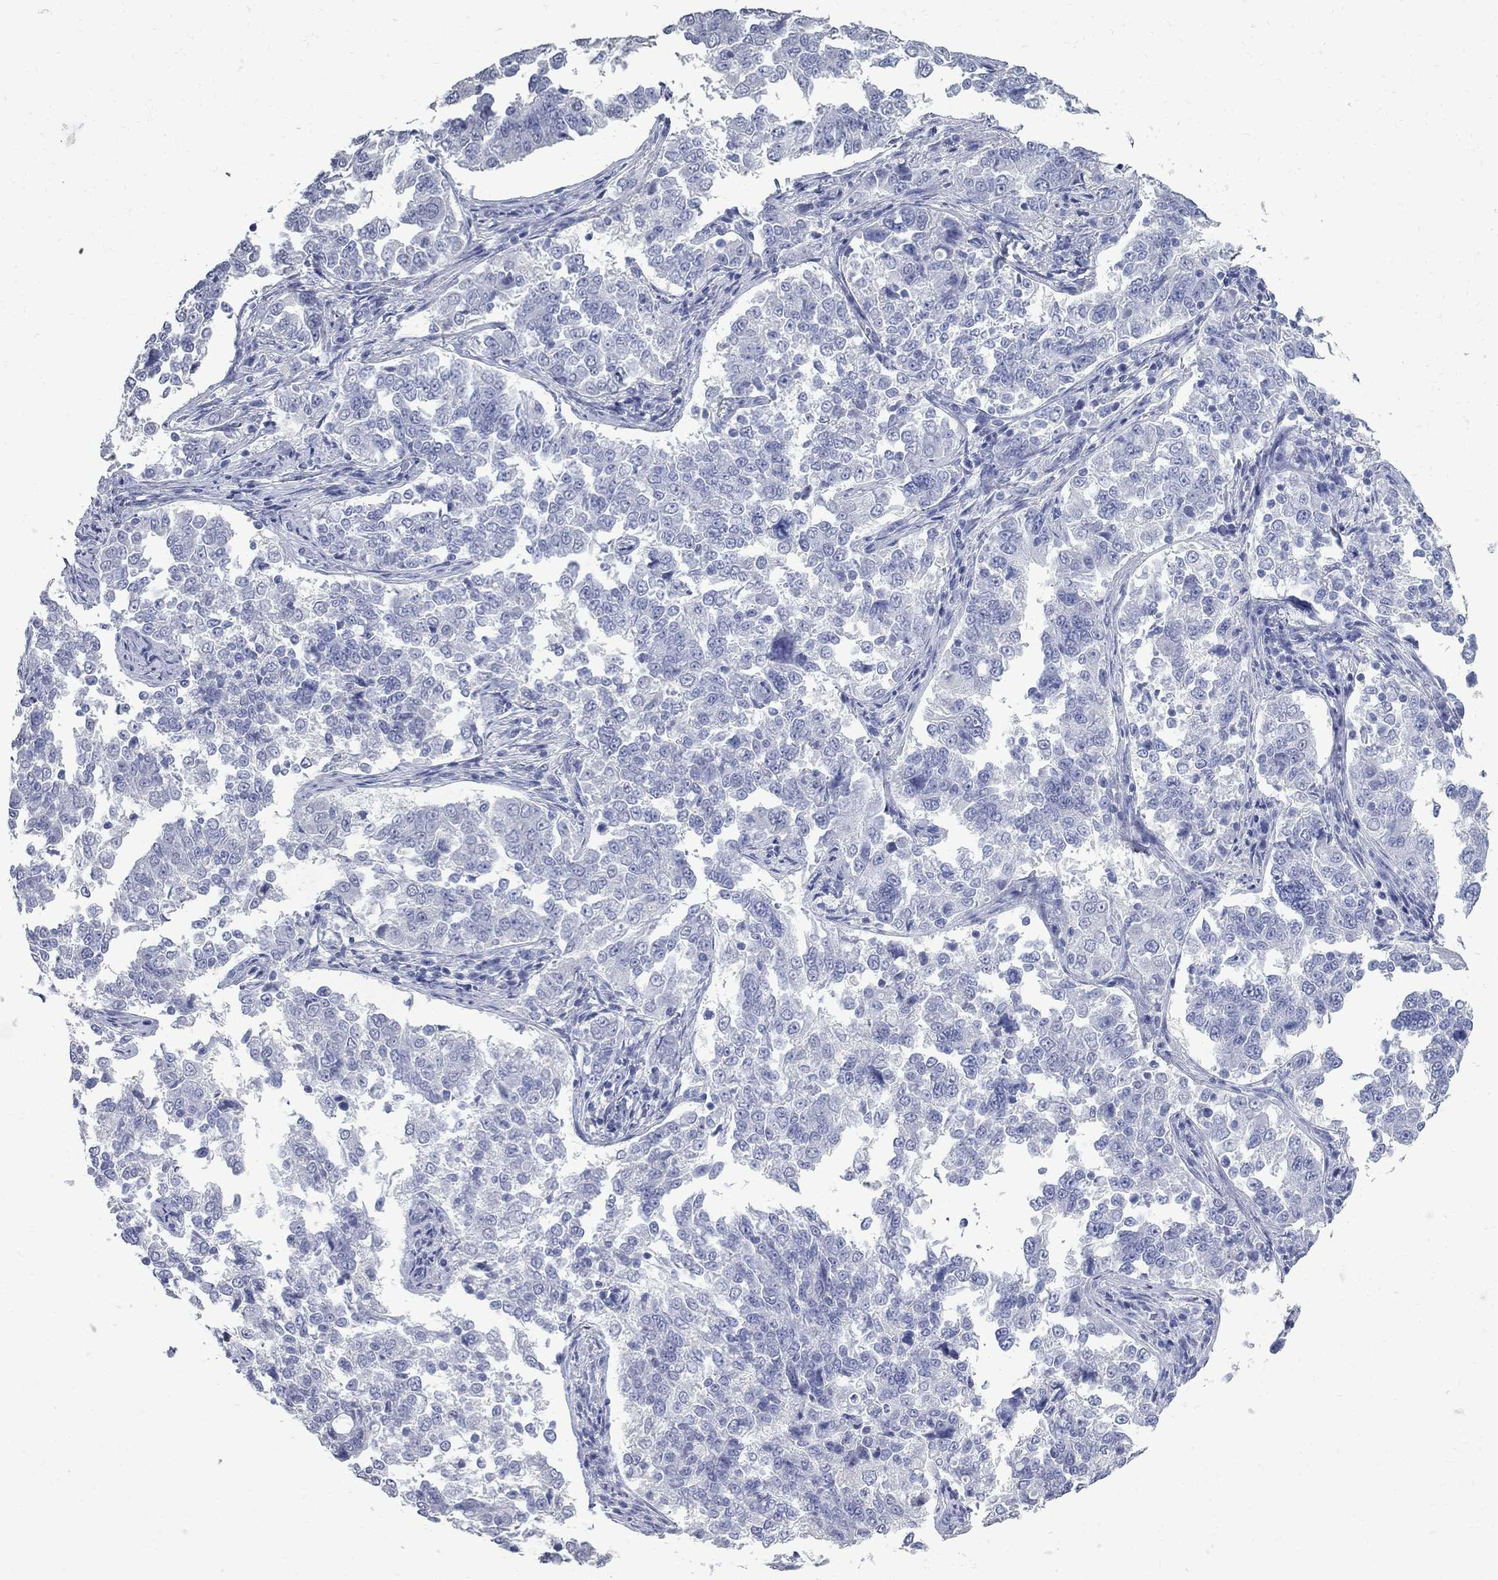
{"staining": {"intensity": "negative", "quantity": "none", "location": "none"}, "tissue": "endometrial cancer", "cell_type": "Tumor cells", "image_type": "cancer", "snomed": [{"axis": "morphology", "description": "Adenocarcinoma, NOS"}, {"axis": "topography", "description": "Endometrium"}], "caption": "This is an immunohistochemistry (IHC) histopathology image of human adenocarcinoma (endometrial). There is no staining in tumor cells.", "gene": "BPIFB1", "patient": {"sex": "female", "age": 43}}